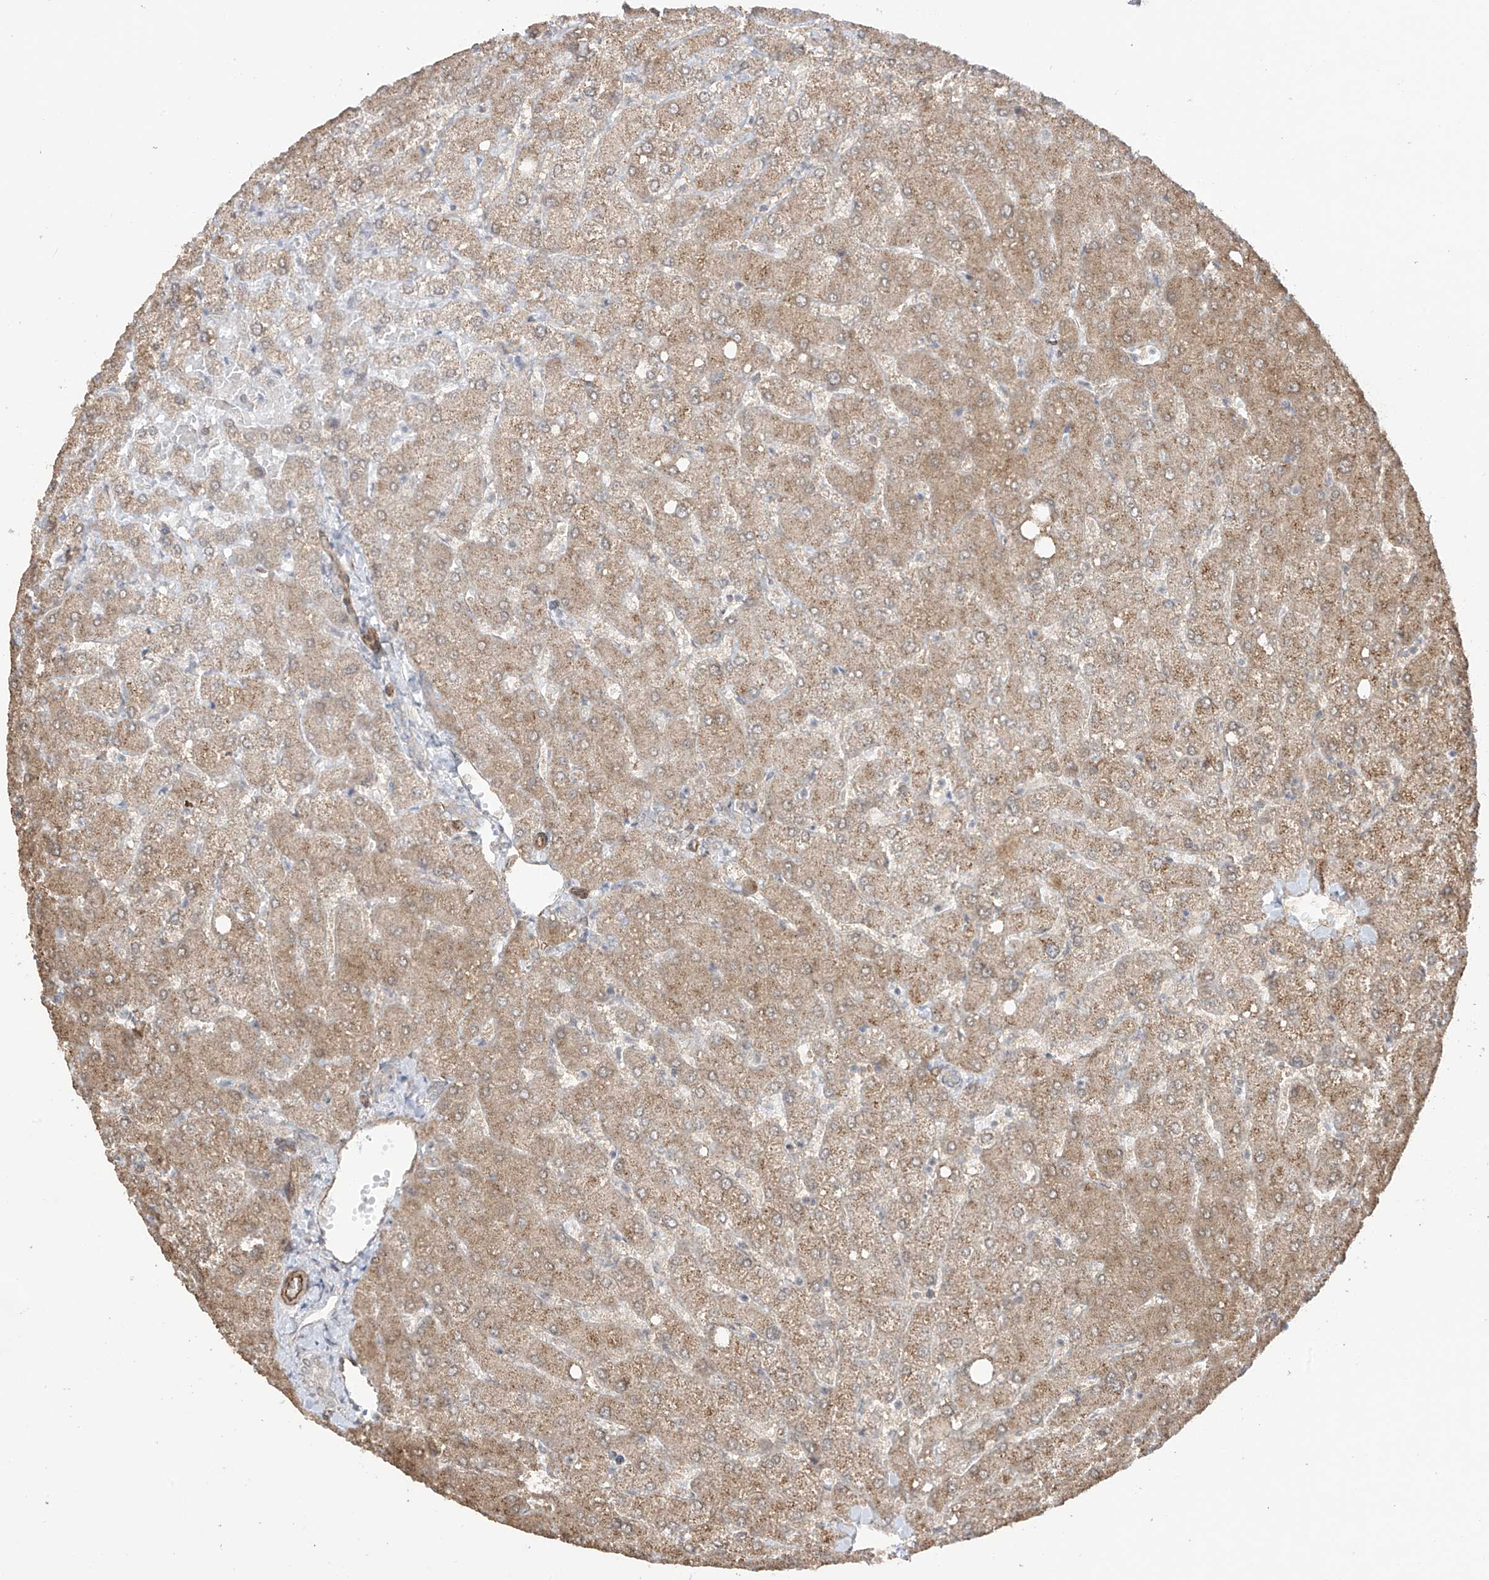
{"staining": {"intensity": "weak", "quantity": "<25%", "location": "cytoplasmic/membranous"}, "tissue": "liver", "cell_type": "Cholangiocytes", "image_type": "normal", "snomed": [{"axis": "morphology", "description": "Normal tissue, NOS"}, {"axis": "topography", "description": "Liver"}], "caption": "High magnification brightfield microscopy of benign liver stained with DAB (3,3'-diaminobenzidine) (brown) and counterstained with hematoxylin (blue): cholangiocytes show no significant staining. Nuclei are stained in blue.", "gene": "TTLL5", "patient": {"sex": "female", "age": 54}}